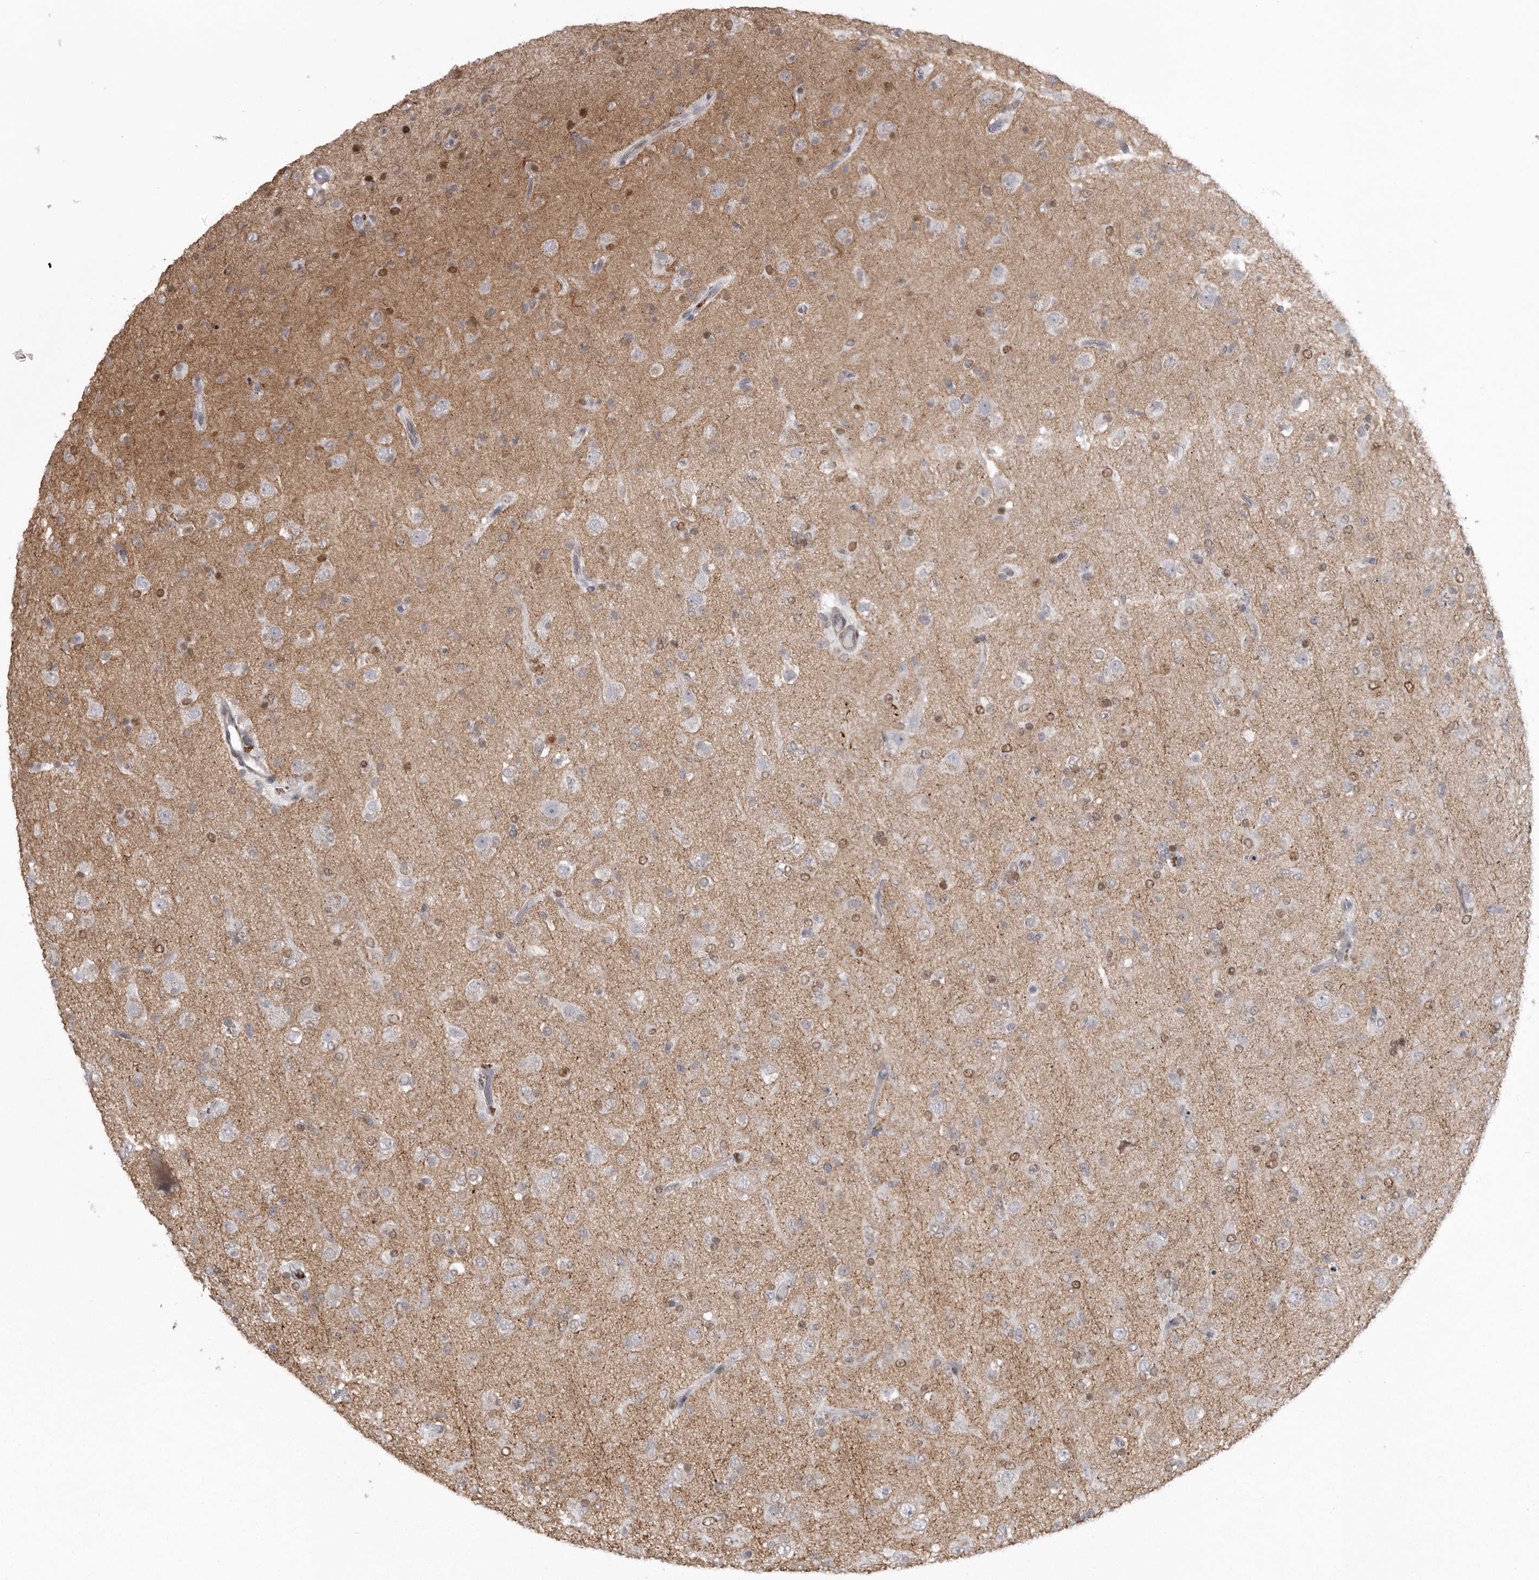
{"staining": {"intensity": "moderate", "quantity": "<25%", "location": "nuclear"}, "tissue": "glioma", "cell_type": "Tumor cells", "image_type": "cancer", "snomed": [{"axis": "morphology", "description": "Glioma, malignant, Low grade"}, {"axis": "topography", "description": "Brain"}], "caption": "Protein staining reveals moderate nuclear expression in approximately <25% of tumor cells in malignant glioma (low-grade).", "gene": "HMGN3", "patient": {"sex": "male", "age": 65}}